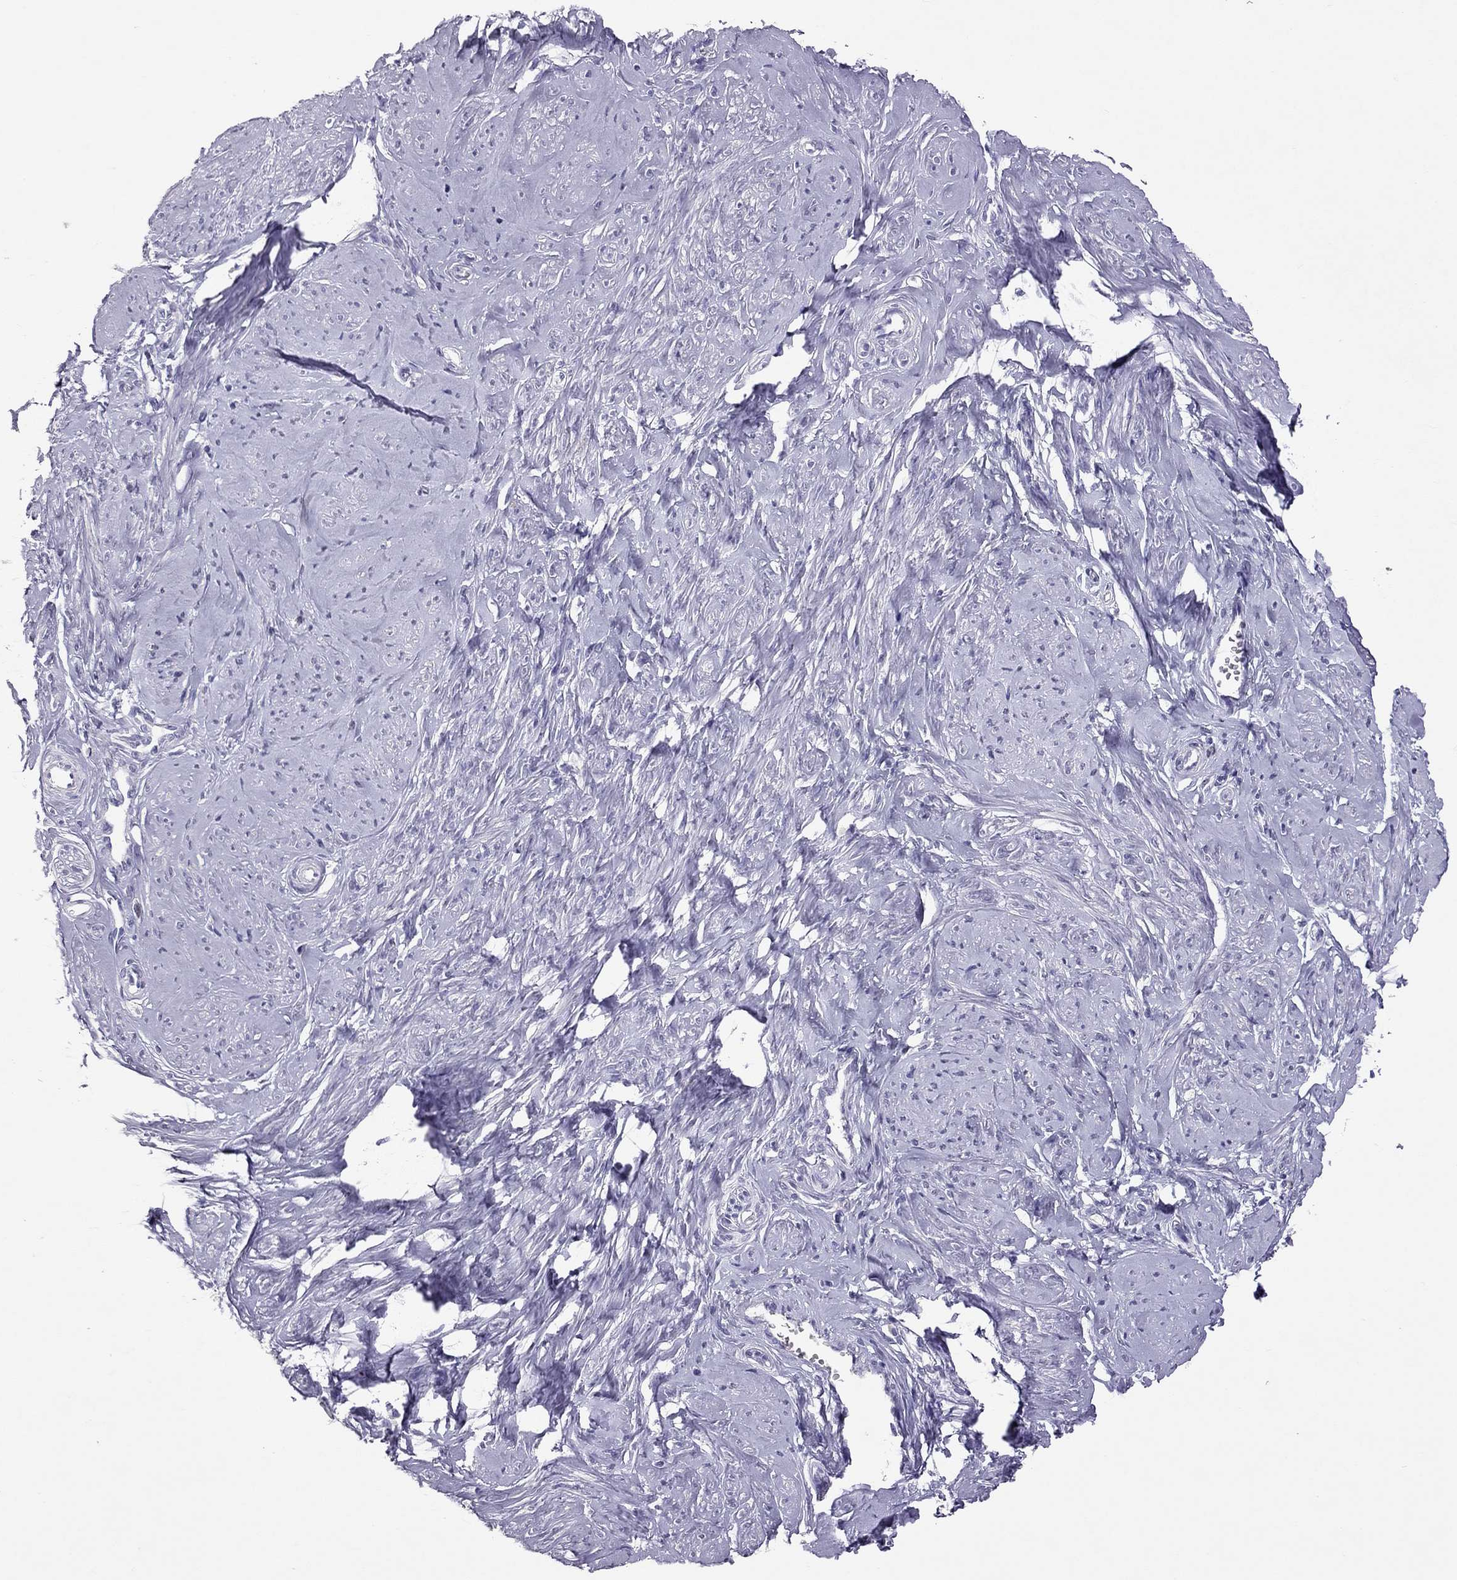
{"staining": {"intensity": "negative", "quantity": "none", "location": "none"}, "tissue": "smooth muscle", "cell_type": "Smooth muscle cells", "image_type": "normal", "snomed": [{"axis": "morphology", "description": "Normal tissue, NOS"}, {"axis": "topography", "description": "Smooth muscle"}], "caption": "The IHC histopathology image has no significant expression in smooth muscle cells of smooth muscle. (DAB (3,3'-diaminobenzidine) IHC visualized using brightfield microscopy, high magnification).", "gene": "PSMB11", "patient": {"sex": "female", "age": 48}}